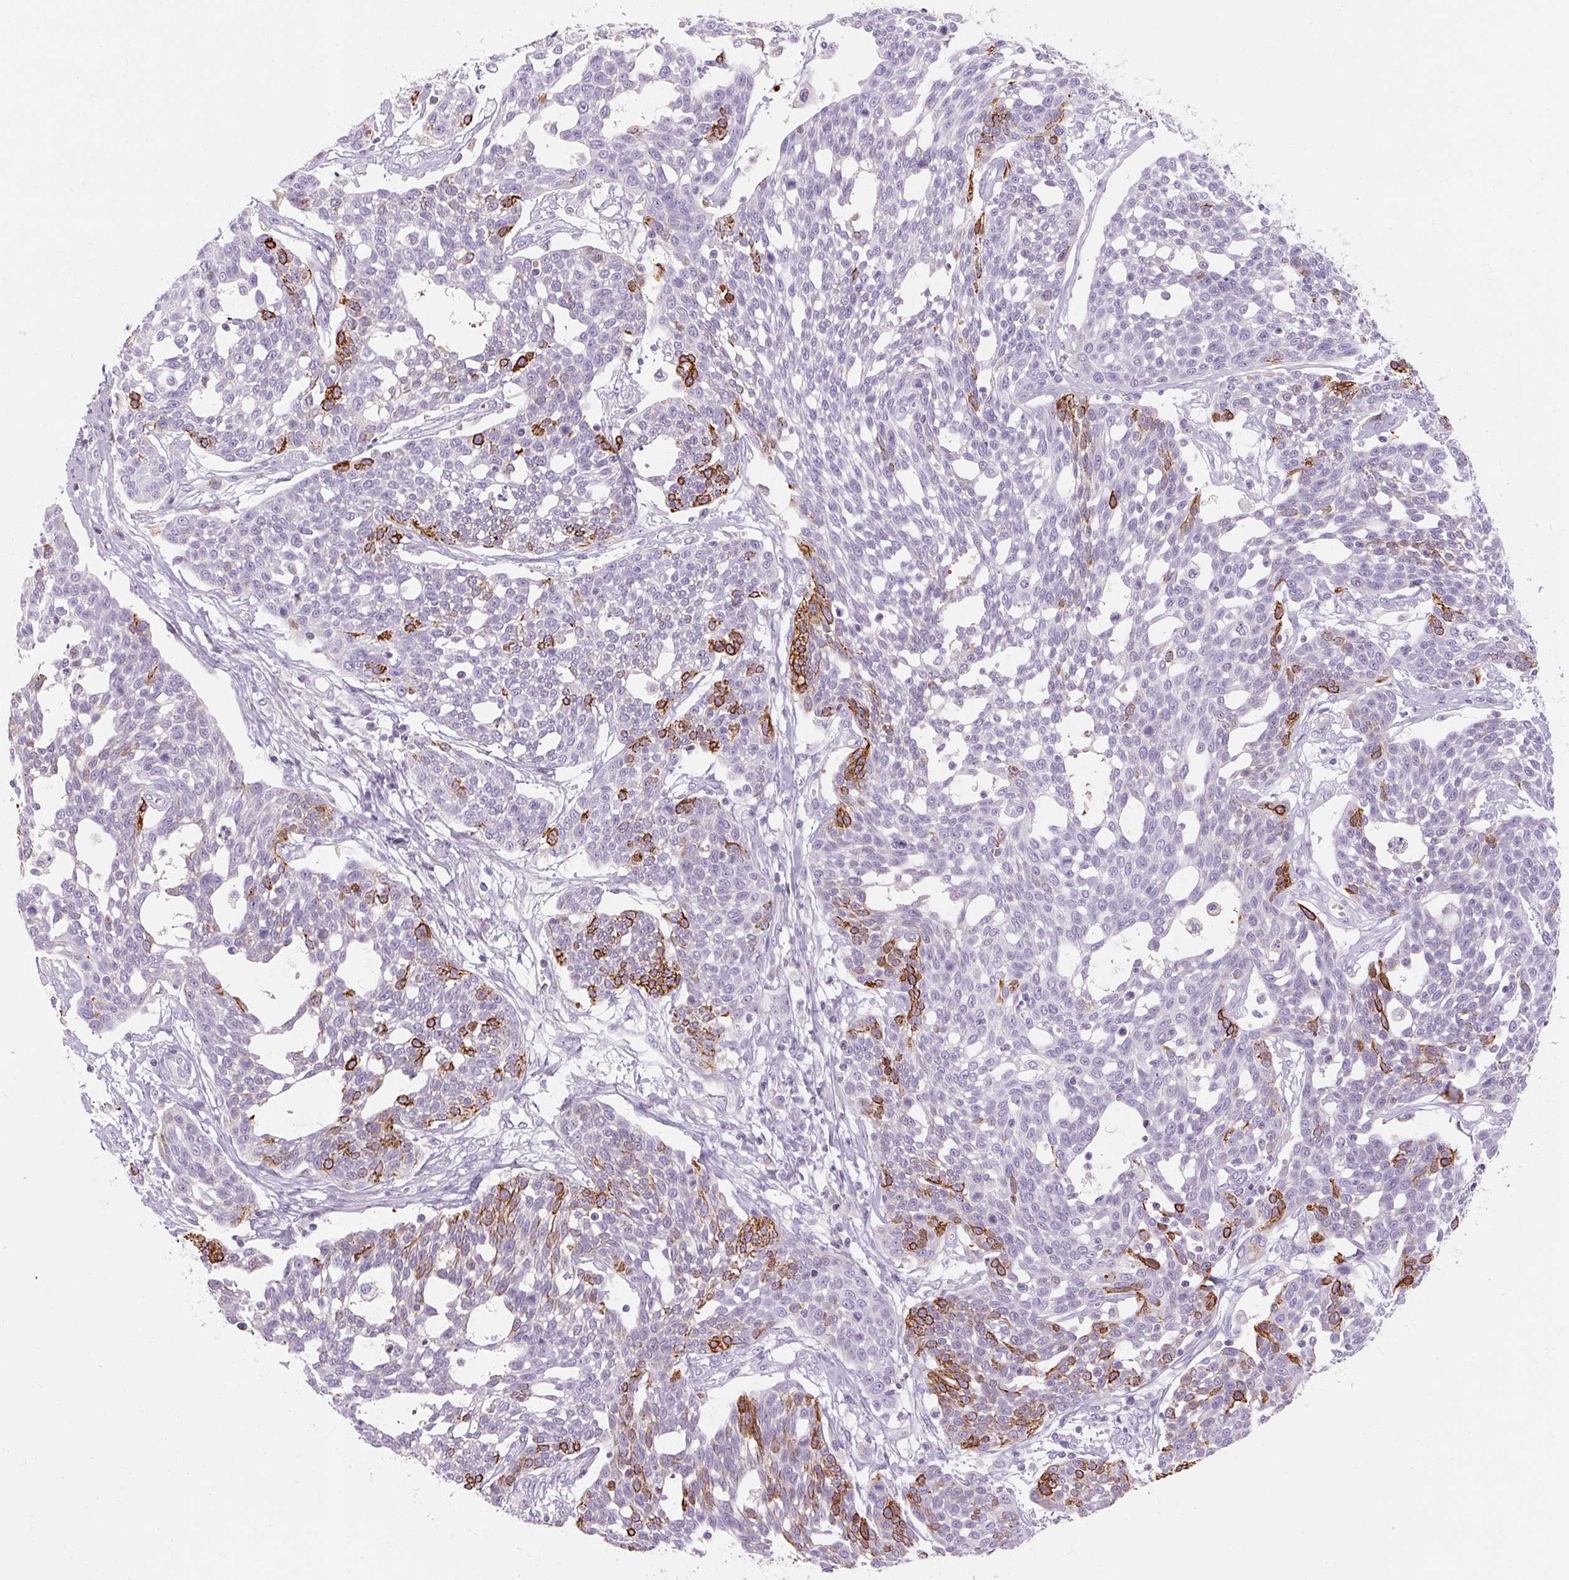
{"staining": {"intensity": "strong", "quantity": "25%-75%", "location": "cytoplasmic/membranous"}, "tissue": "cervical cancer", "cell_type": "Tumor cells", "image_type": "cancer", "snomed": [{"axis": "morphology", "description": "Squamous cell carcinoma, NOS"}, {"axis": "topography", "description": "Cervix"}], "caption": "The micrograph exhibits a brown stain indicating the presence of a protein in the cytoplasmic/membranous of tumor cells in squamous cell carcinoma (cervical). (DAB IHC with brightfield microscopy, high magnification).", "gene": "NFE2L3", "patient": {"sex": "female", "age": 34}}